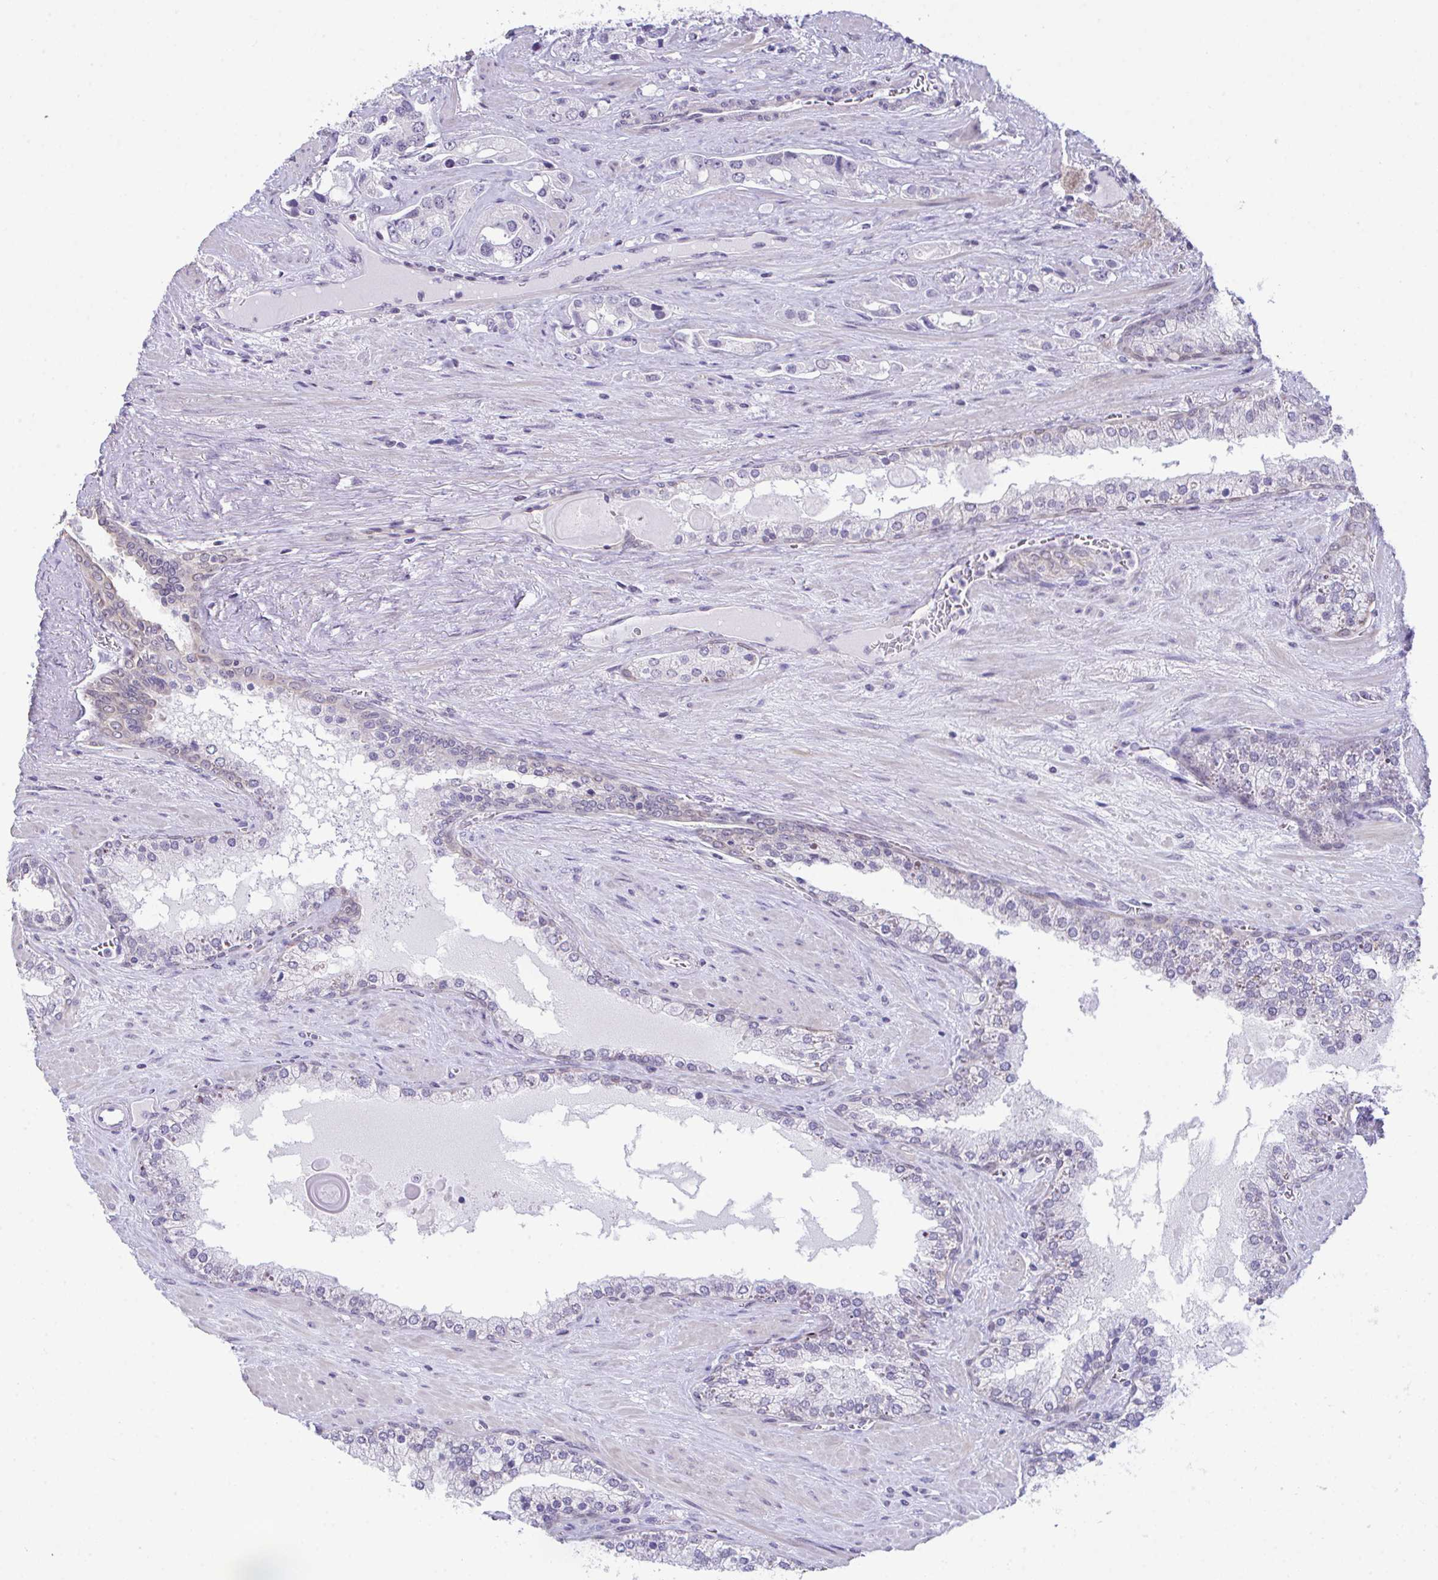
{"staining": {"intensity": "negative", "quantity": "none", "location": "none"}, "tissue": "prostate cancer", "cell_type": "Tumor cells", "image_type": "cancer", "snomed": [{"axis": "morphology", "description": "Adenocarcinoma, High grade"}, {"axis": "topography", "description": "Prostate"}], "caption": "Immunohistochemistry of high-grade adenocarcinoma (prostate) shows no staining in tumor cells. (Immunohistochemistry, brightfield microscopy, high magnification).", "gene": "ATP6V0D2", "patient": {"sex": "male", "age": 67}}